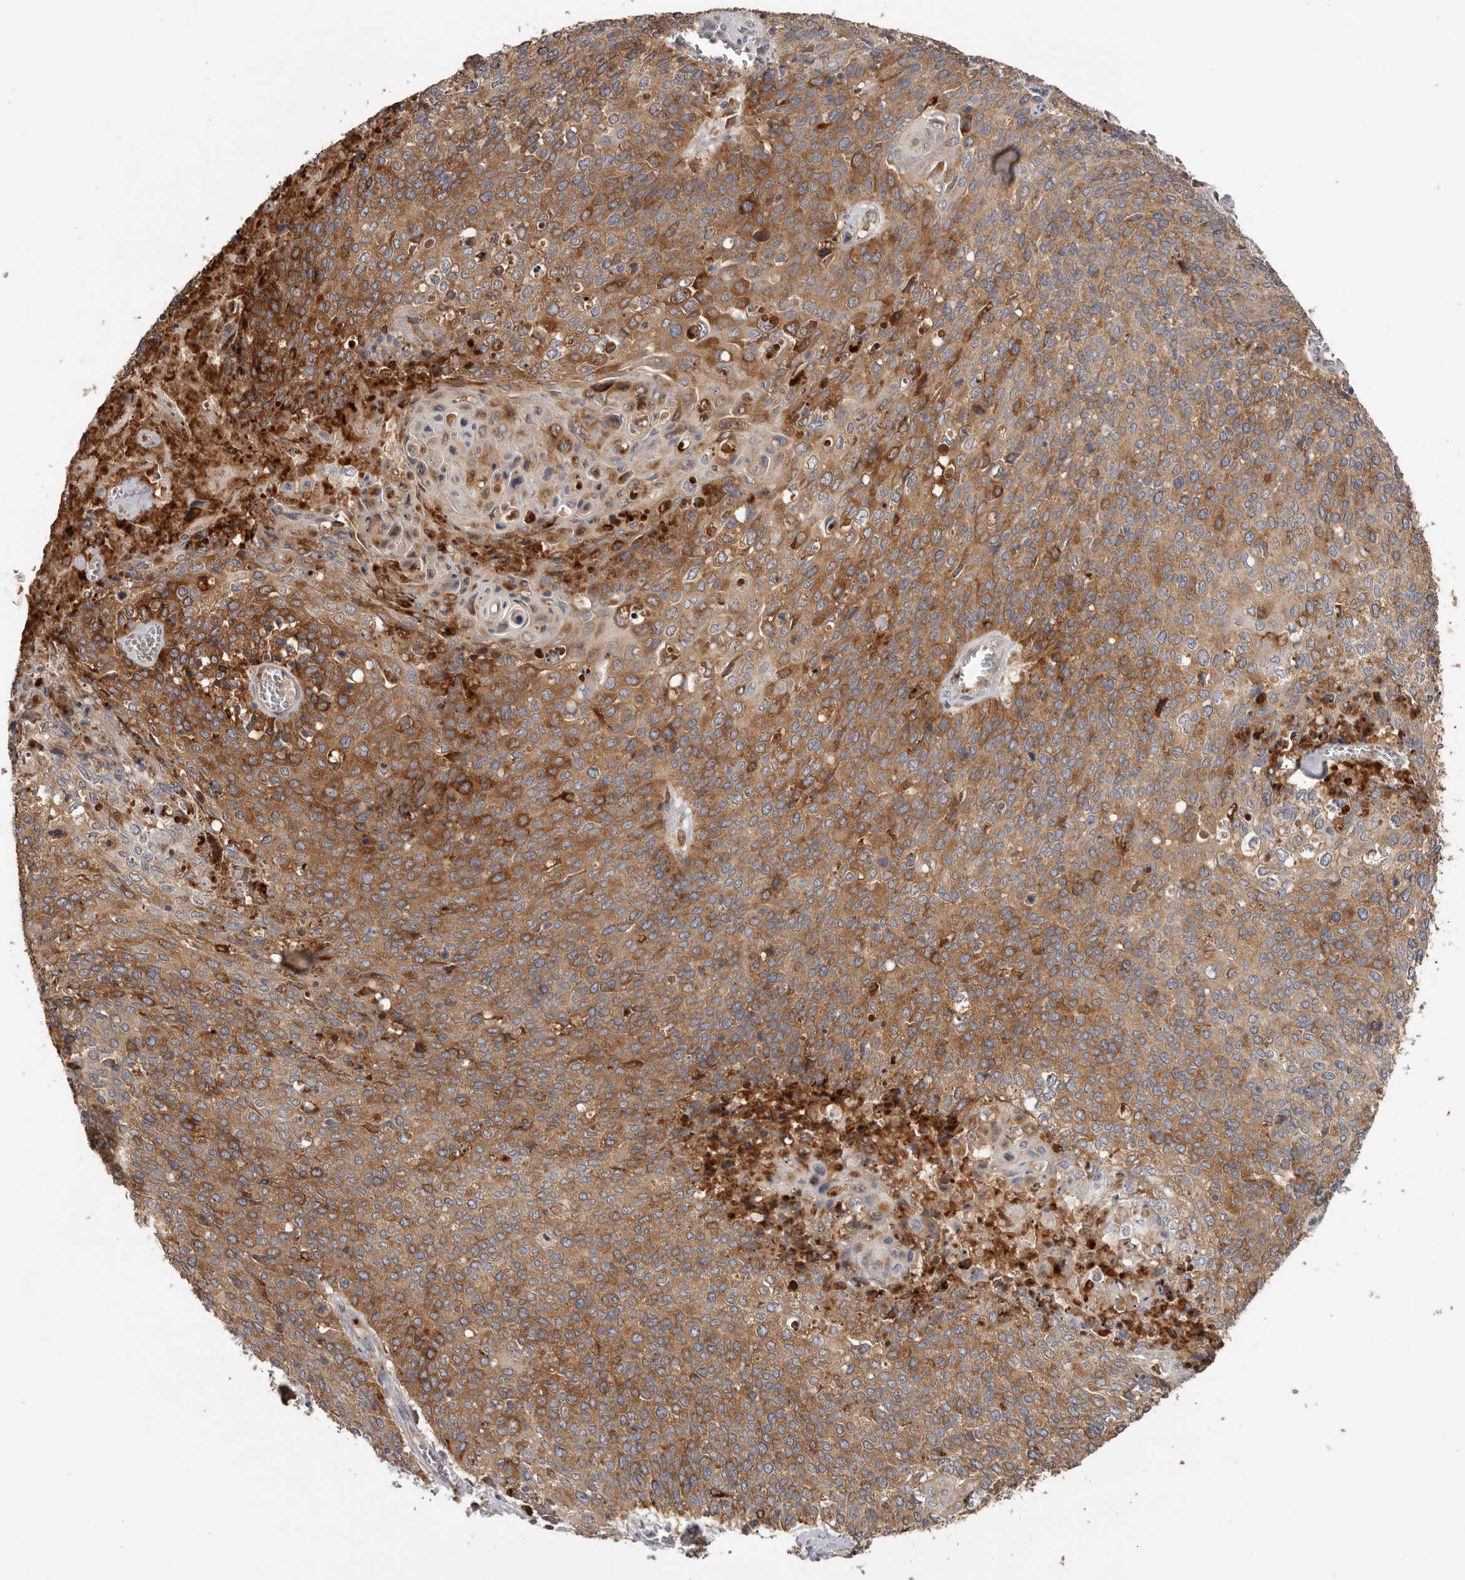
{"staining": {"intensity": "moderate", "quantity": ">75%", "location": "cytoplasmic/membranous"}, "tissue": "cervical cancer", "cell_type": "Tumor cells", "image_type": "cancer", "snomed": [{"axis": "morphology", "description": "Squamous cell carcinoma, NOS"}, {"axis": "topography", "description": "Cervix"}], "caption": "Brown immunohistochemical staining in human cervical squamous cell carcinoma demonstrates moderate cytoplasmic/membranous positivity in approximately >75% of tumor cells. Nuclei are stained in blue.", "gene": "TFRC", "patient": {"sex": "female", "age": 39}}